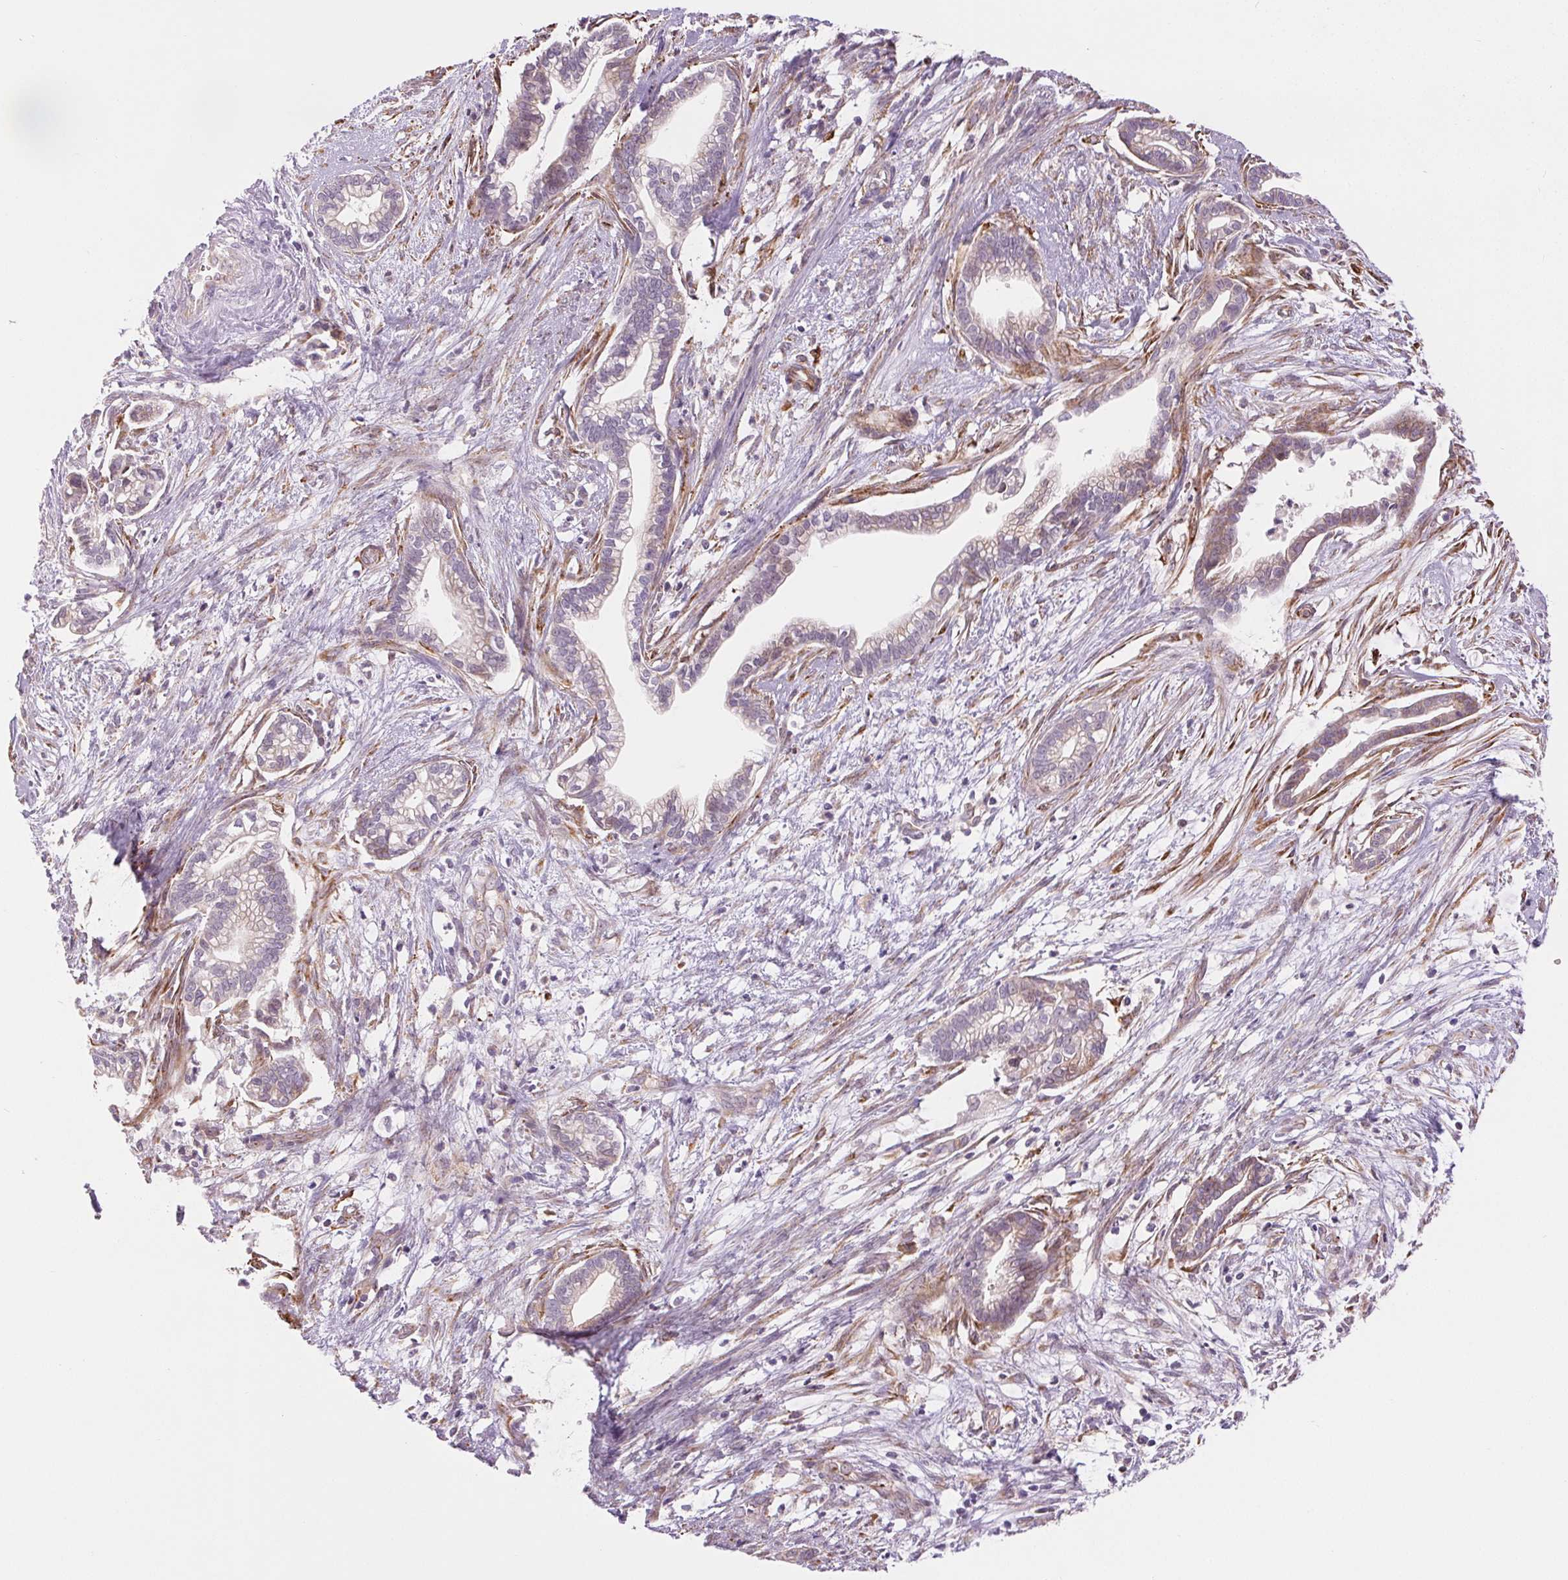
{"staining": {"intensity": "weak", "quantity": "<25%", "location": "cytoplasmic/membranous"}, "tissue": "cervical cancer", "cell_type": "Tumor cells", "image_type": "cancer", "snomed": [{"axis": "morphology", "description": "Adenocarcinoma, NOS"}, {"axis": "topography", "description": "Cervix"}], "caption": "Tumor cells are negative for protein expression in human cervical adenocarcinoma.", "gene": "METTL17", "patient": {"sex": "female", "age": 62}}